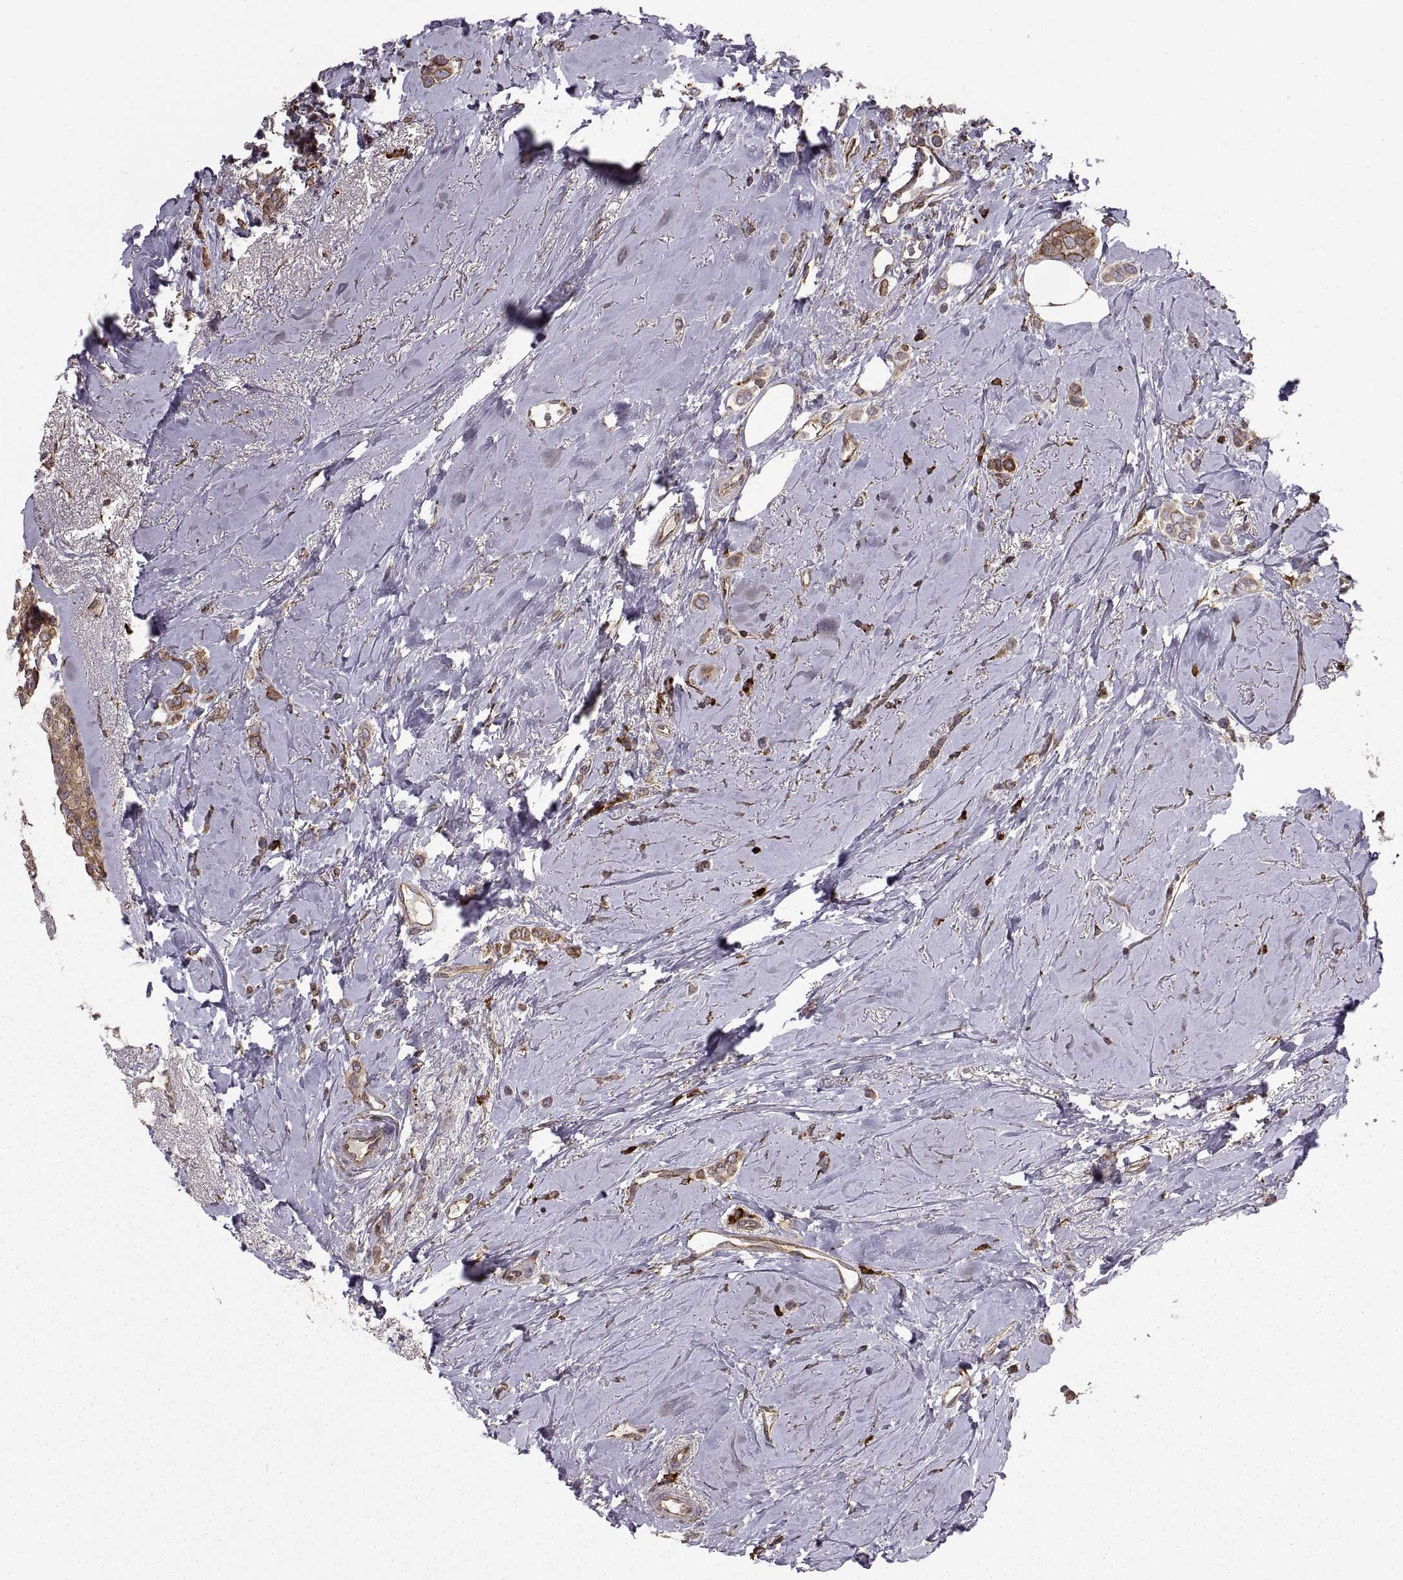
{"staining": {"intensity": "moderate", "quantity": "25%-75%", "location": "cytoplasmic/membranous"}, "tissue": "breast cancer", "cell_type": "Tumor cells", "image_type": "cancer", "snomed": [{"axis": "morphology", "description": "Lobular carcinoma"}, {"axis": "topography", "description": "Breast"}], "caption": "An immunohistochemistry image of neoplastic tissue is shown. Protein staining in brown labels moderate cytoplasmic/membranous positivity in breast cancer within tumor cells.", "gene": "PDIA3", "patient": {"sex": "female", "age": 66}}